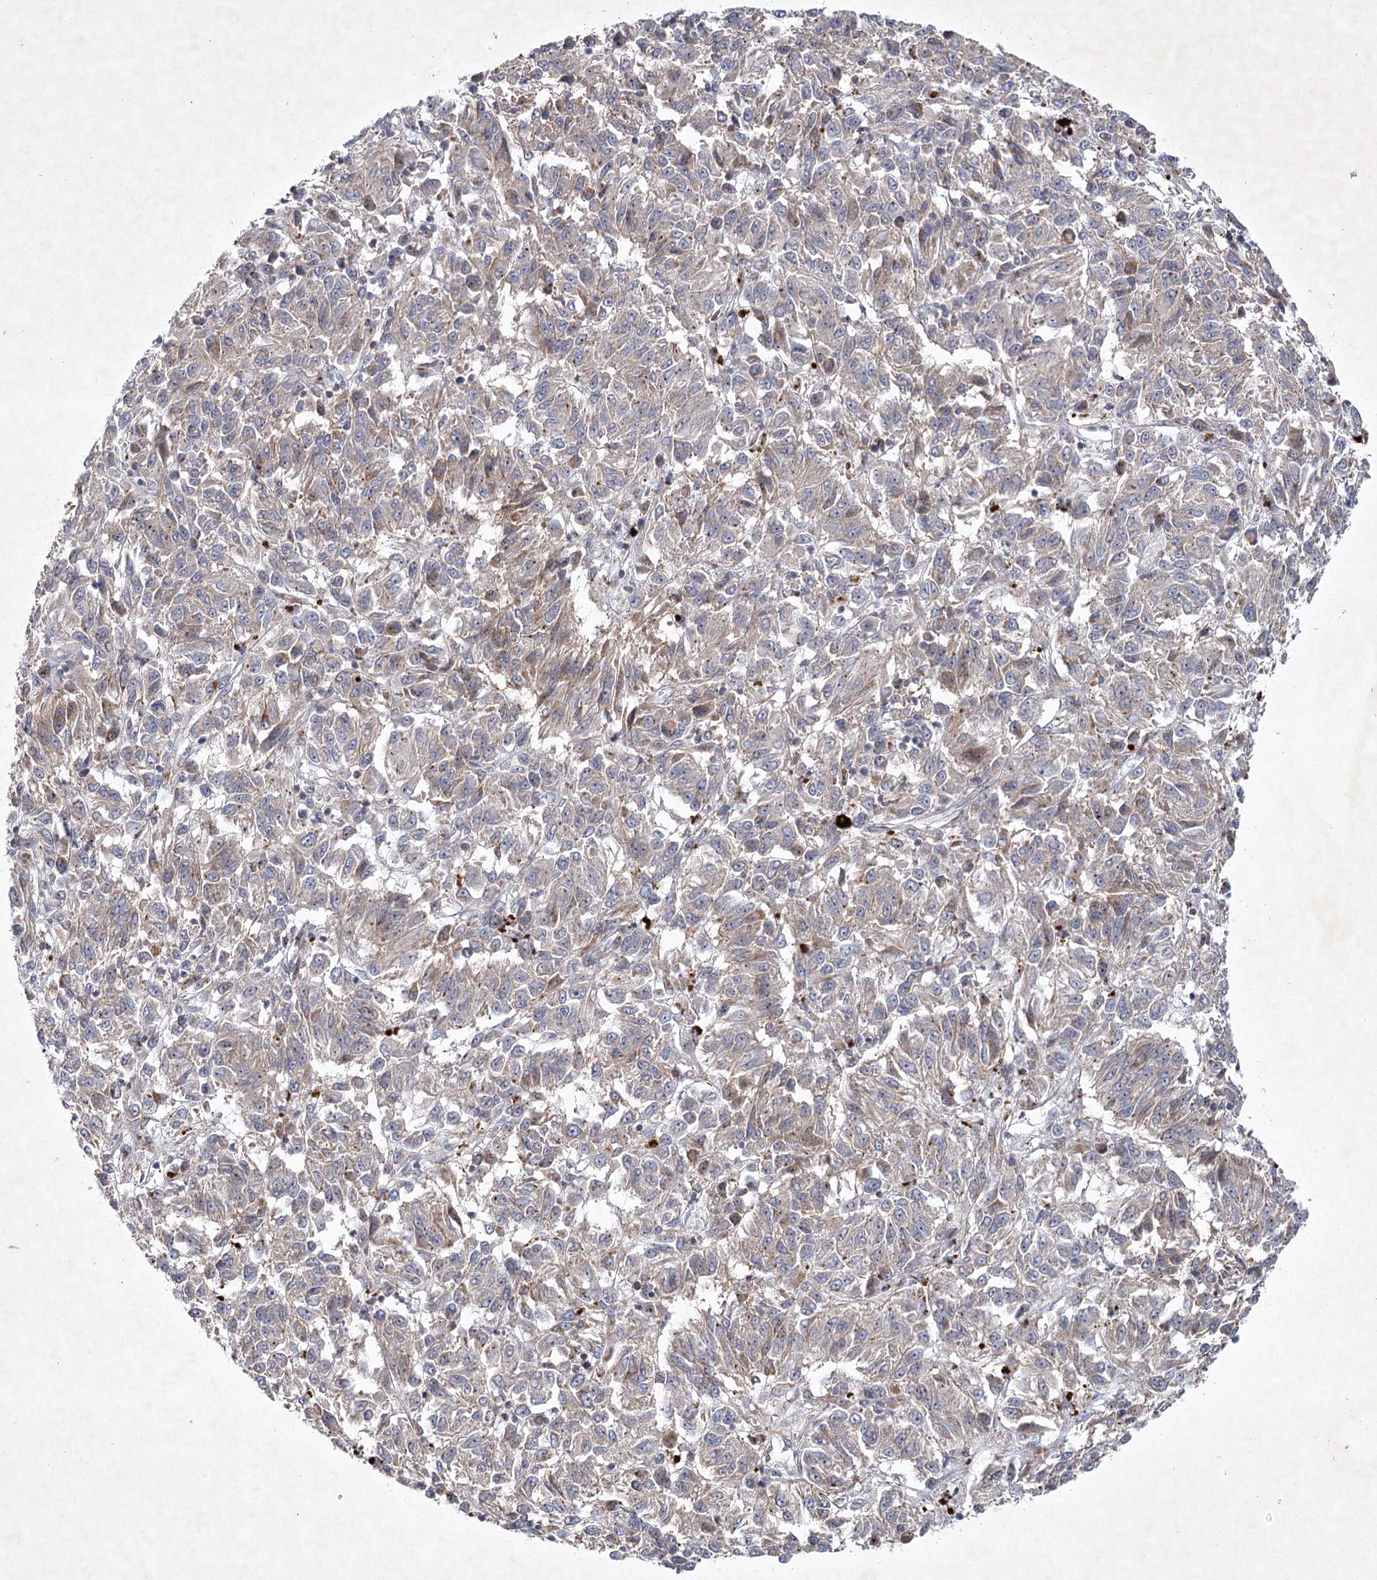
{"staining": {"intensity": "weak", "quantity": "<25%", "location": "cytoplasmic/membranous"}, "tissue": "melanoma", "cell_type": "Tumor cells", "image_type": "cancer", "snomed": [{"axis": "morphology", "description": "Malignant melanoma, Metastatic site"}, {"axis": "topography", "description": "Lung"}], "caption": "DAB (3,3'-diaminobenzidine) immunohistochemical staining of human malignant melanoma (metastatic site) reveals no significant staining in tumor cells.", "gene": "MAP3K13", "patient": {"sex": "male", "age": 64}}